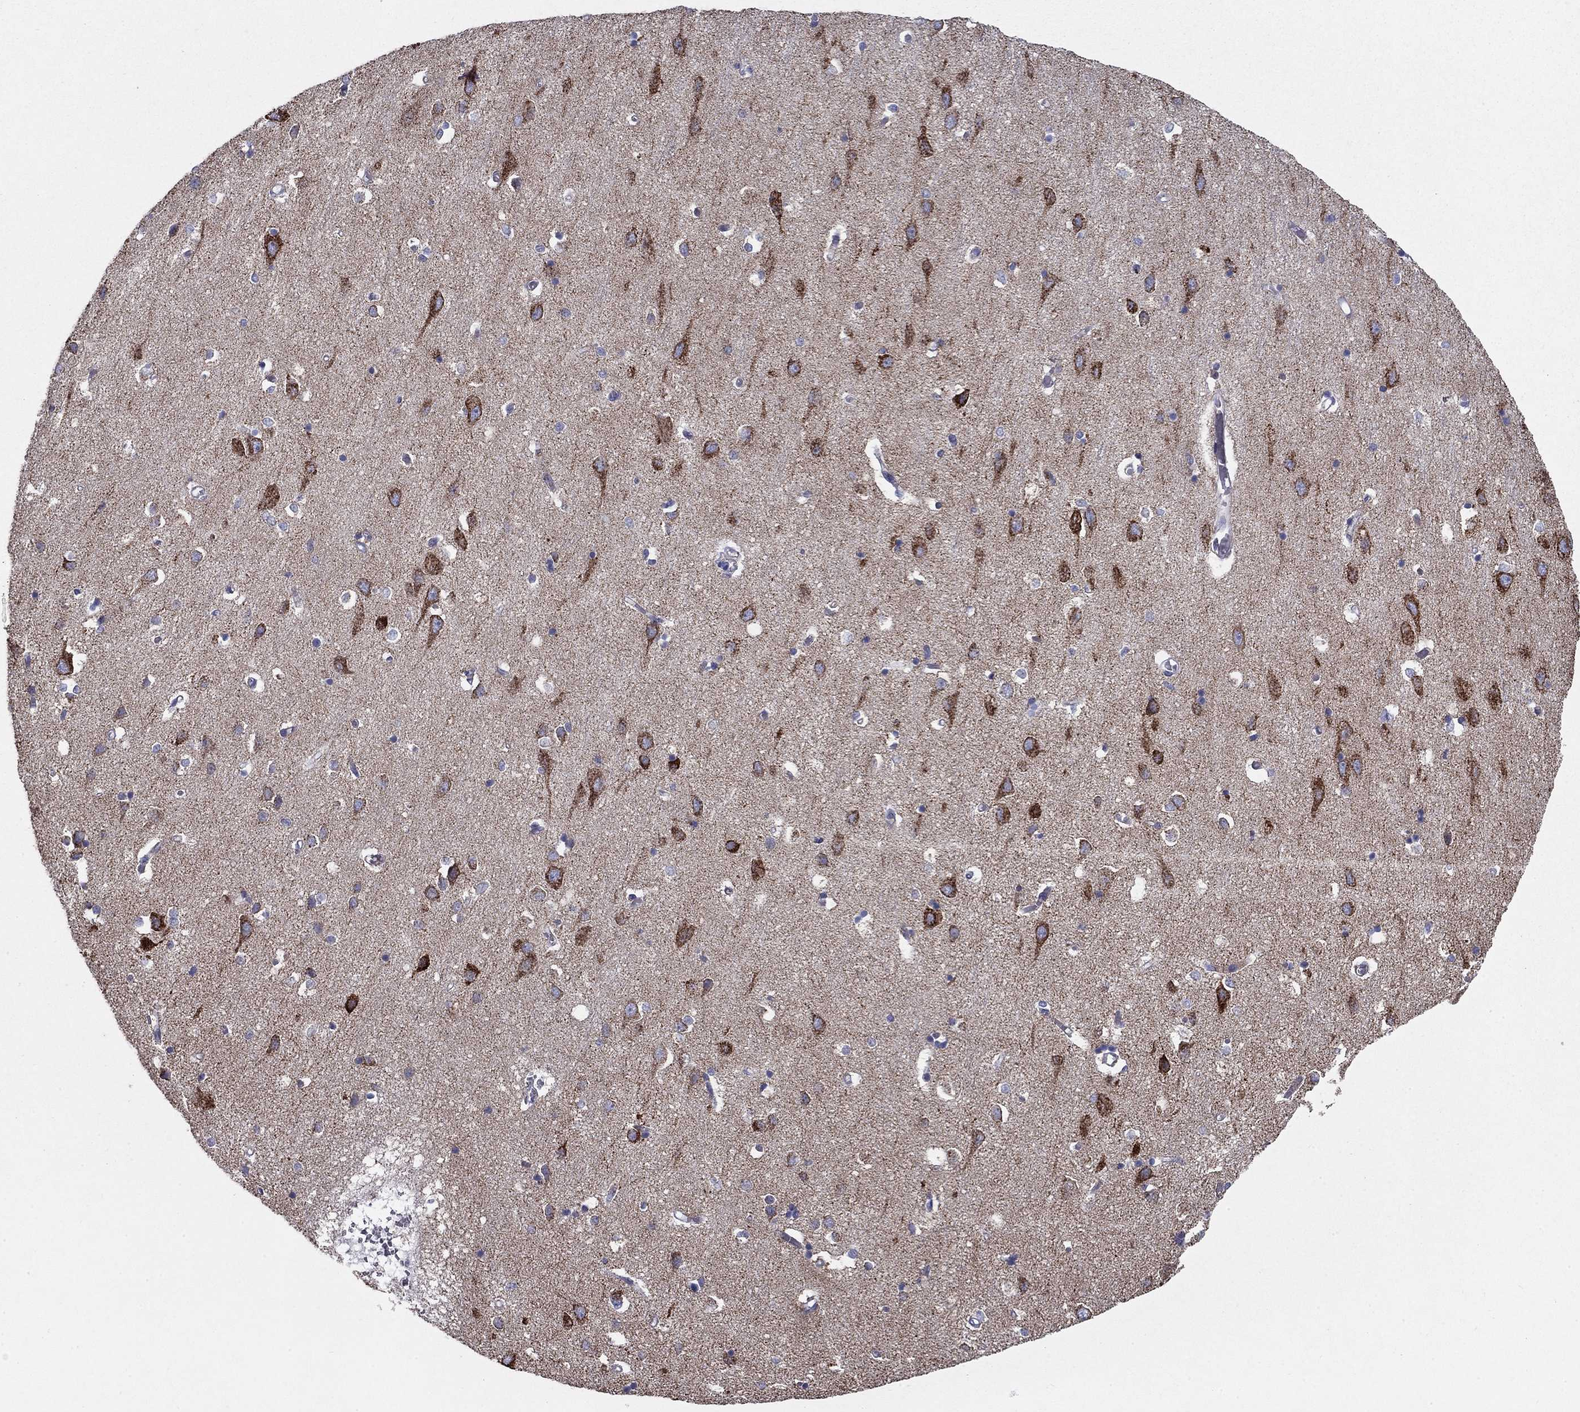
{"staining": {"intensity": "negative", "quantity": "none", "location": "none"}, "tissue": "cerebral cortex", "cell_type": "Endothelial cells", "image_type": "normal", "snomed": [{"axis": "morphology", "description": "Normal tissue, NOS"}, {"axis": "topography", "description": "Cerebral cortex"}], "caption": "Immunohistochemistry (IHC) micrograph of unremarkable cerebral cortex: human cerebral cortex stained with DAB exhibits no significant protein expression in endothelial cells.", "gene": "NDUFA4L2", "patient": {"sex": "male", "age": 70}}